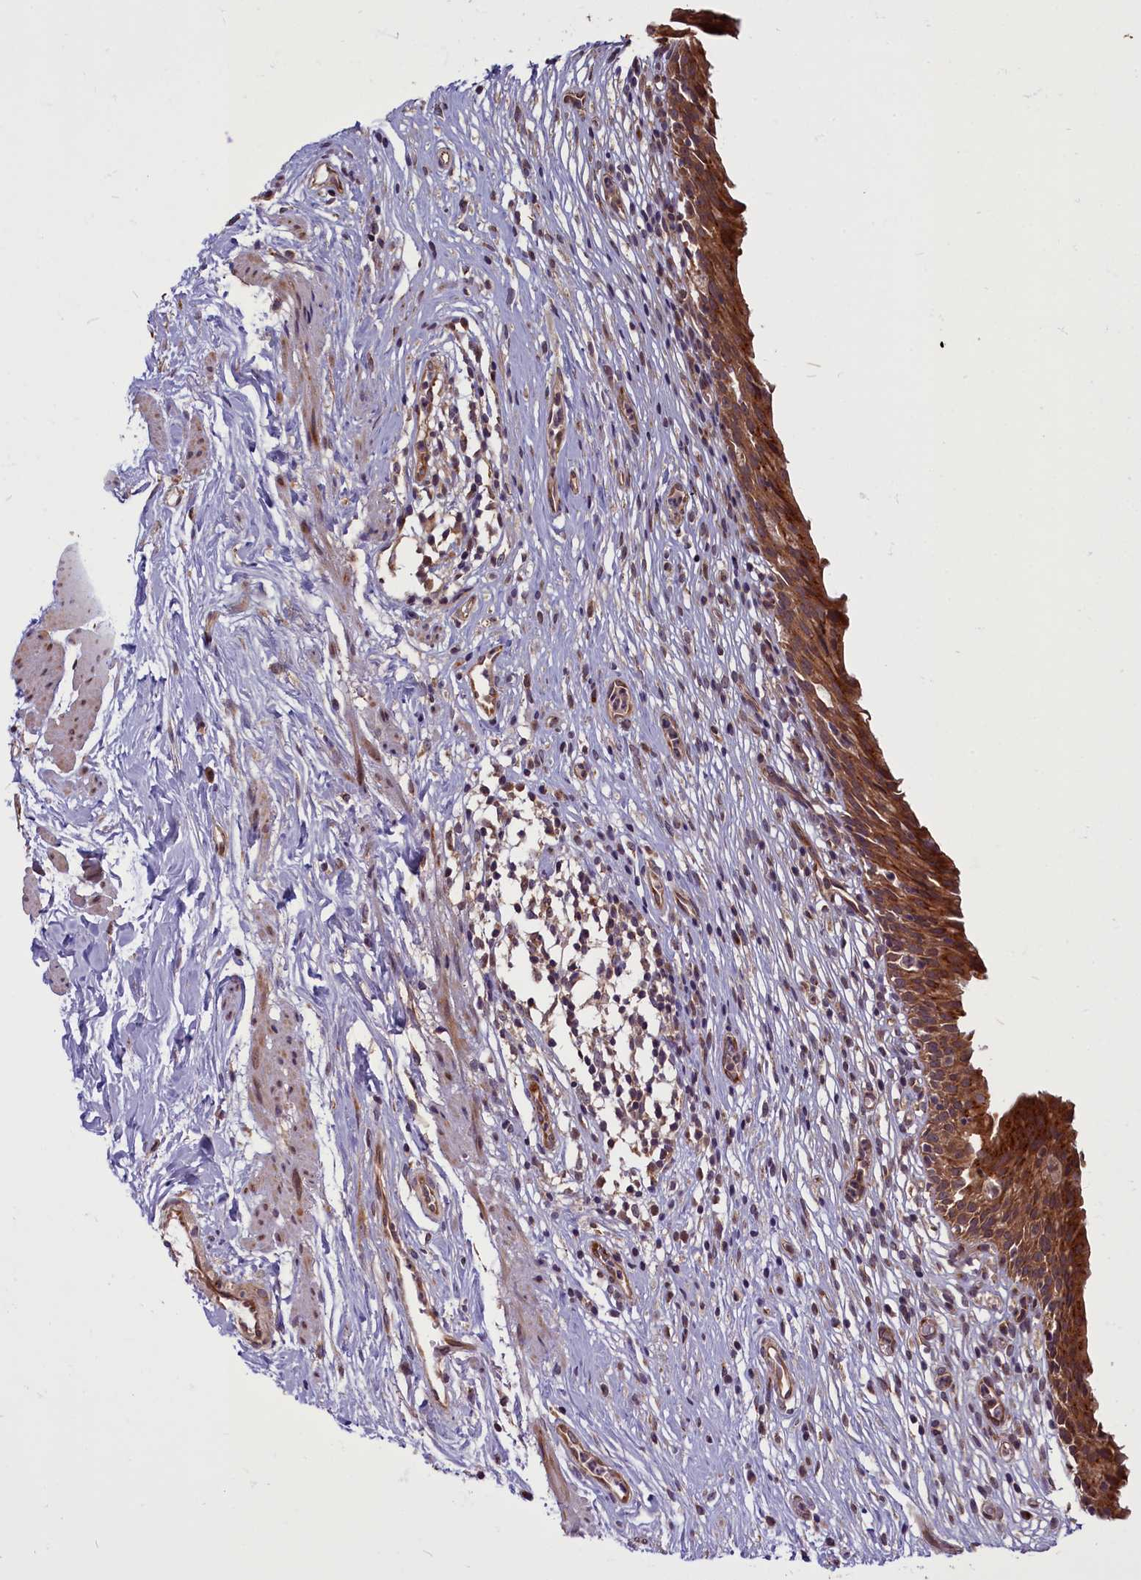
{"staining": {"intensity": "strong", "quantity": ">75%", "location": "cytoplasmic/membranous"}, "tissue": "urinary bladder", "cell_type": "Urothelial cells", "image_type": "normal", "snomed": [{"axis": "morphology", "description": "Normal tissue, NOS"}, {"axis": "morphology", "description": "Inflammation, NOS"}, {"axis": "topography", "description": "Urinary bladder"}], "caption": "A micrograph showing strong cytoplasmic/membranous positivity in about >75% of urothelial cells in unremarkable urinary bladder, as visualized by brown immunohistochemical staining.", "gene": "ENSG00000274944", "patient": {"sex": "male", "age": 63}}